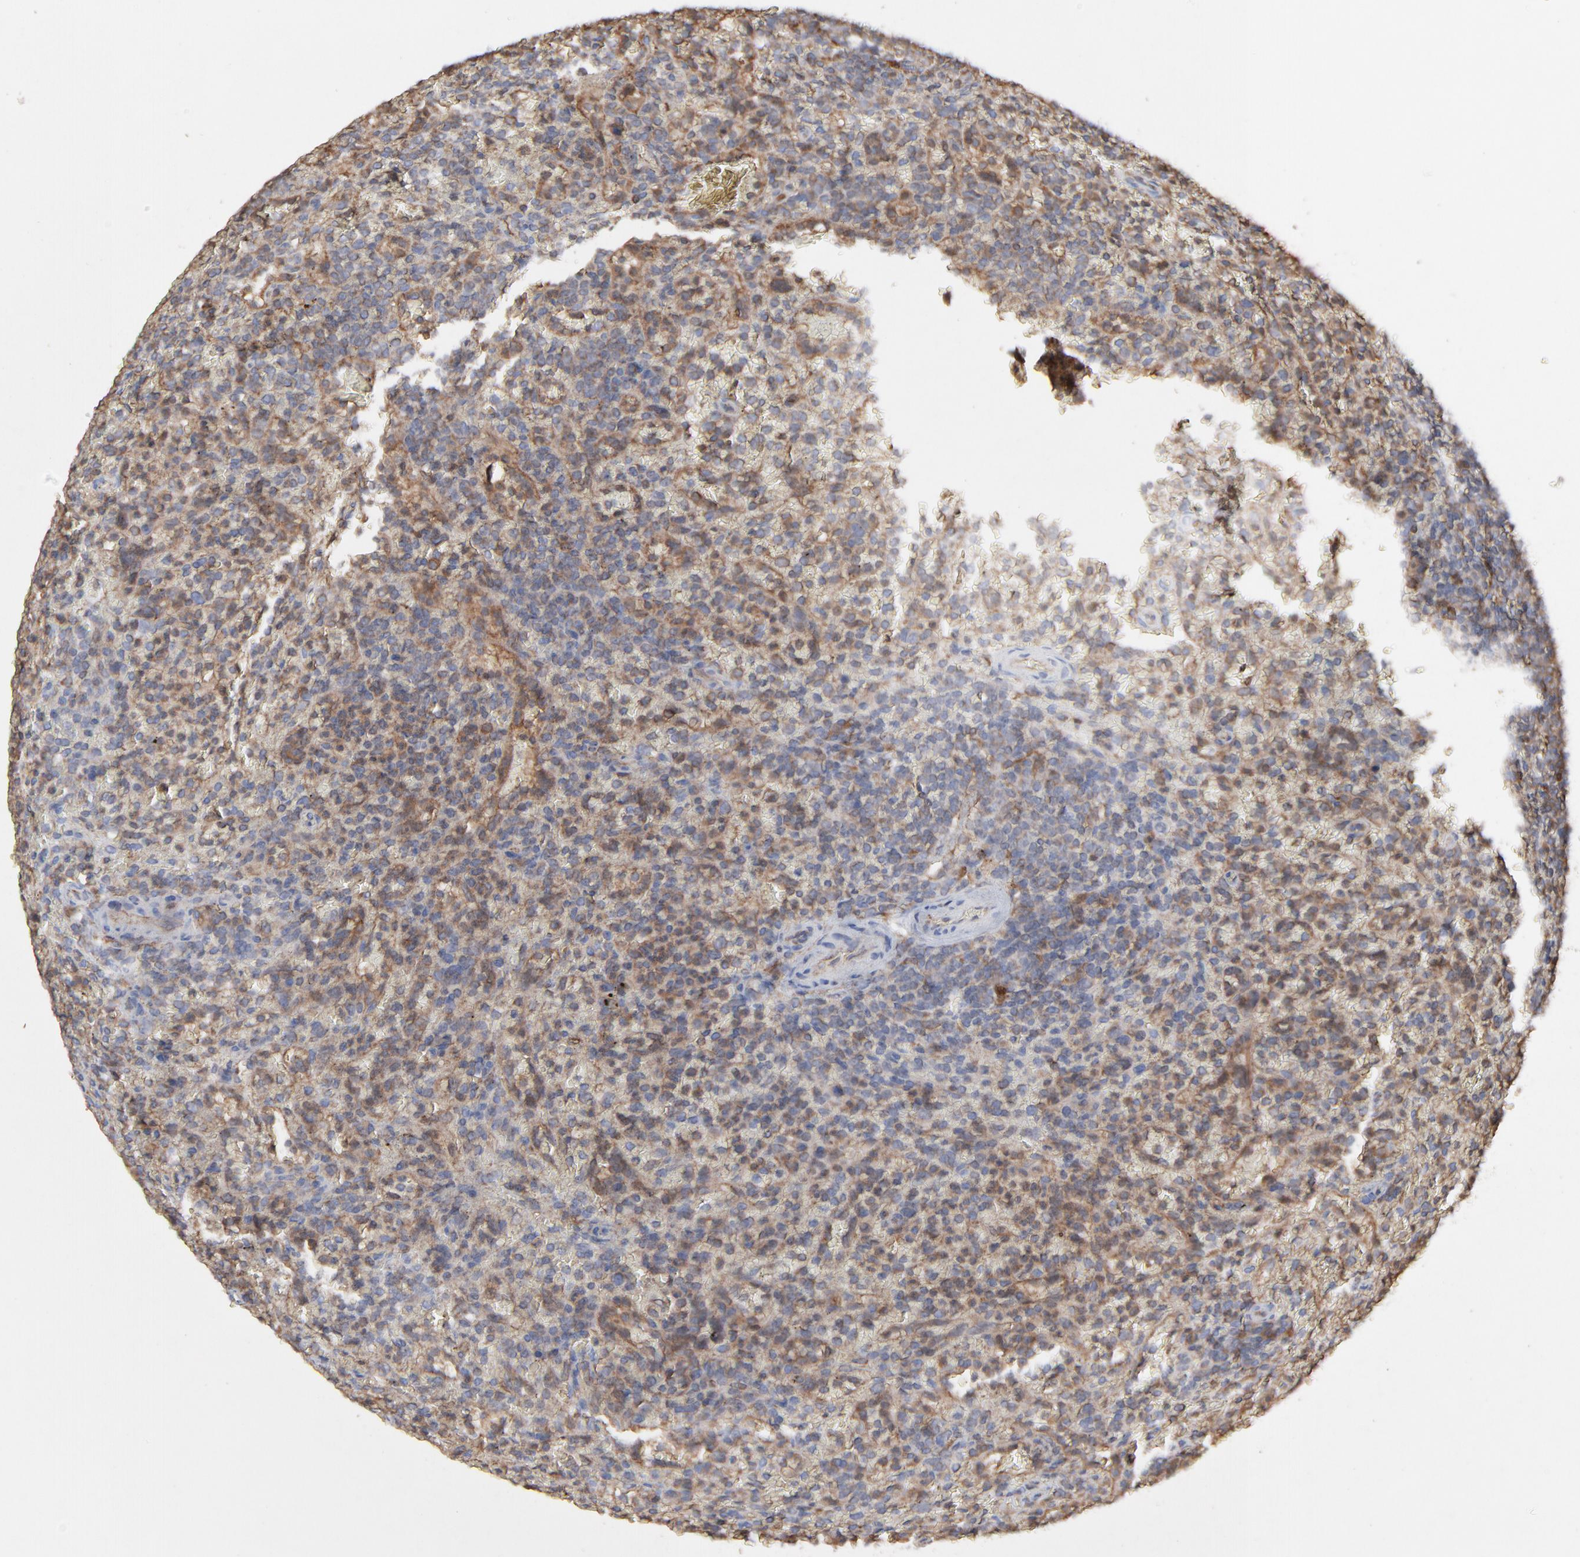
{"staining": {"intensity": "moderate", "quantity": ">75%", "location": "cytoplasmic/membranous"}, "tissue": "lymphoma", "cell_type": "Tumor cells", "image_type": "cancer", "snomed": [{"axis": "morphology", "description": "Malignant lymphoma, non-Hodgkin's type, Low grade"}, {"axis": "topography", "description": "Spleen"}], "caption": "This is an image of IHC staining of lymphoma, which shows moderate expression in the cytoplasmic/membranous of tumor cells.", "gene": "RAB9A", "patient": {"sex": "female", "age": 64}}